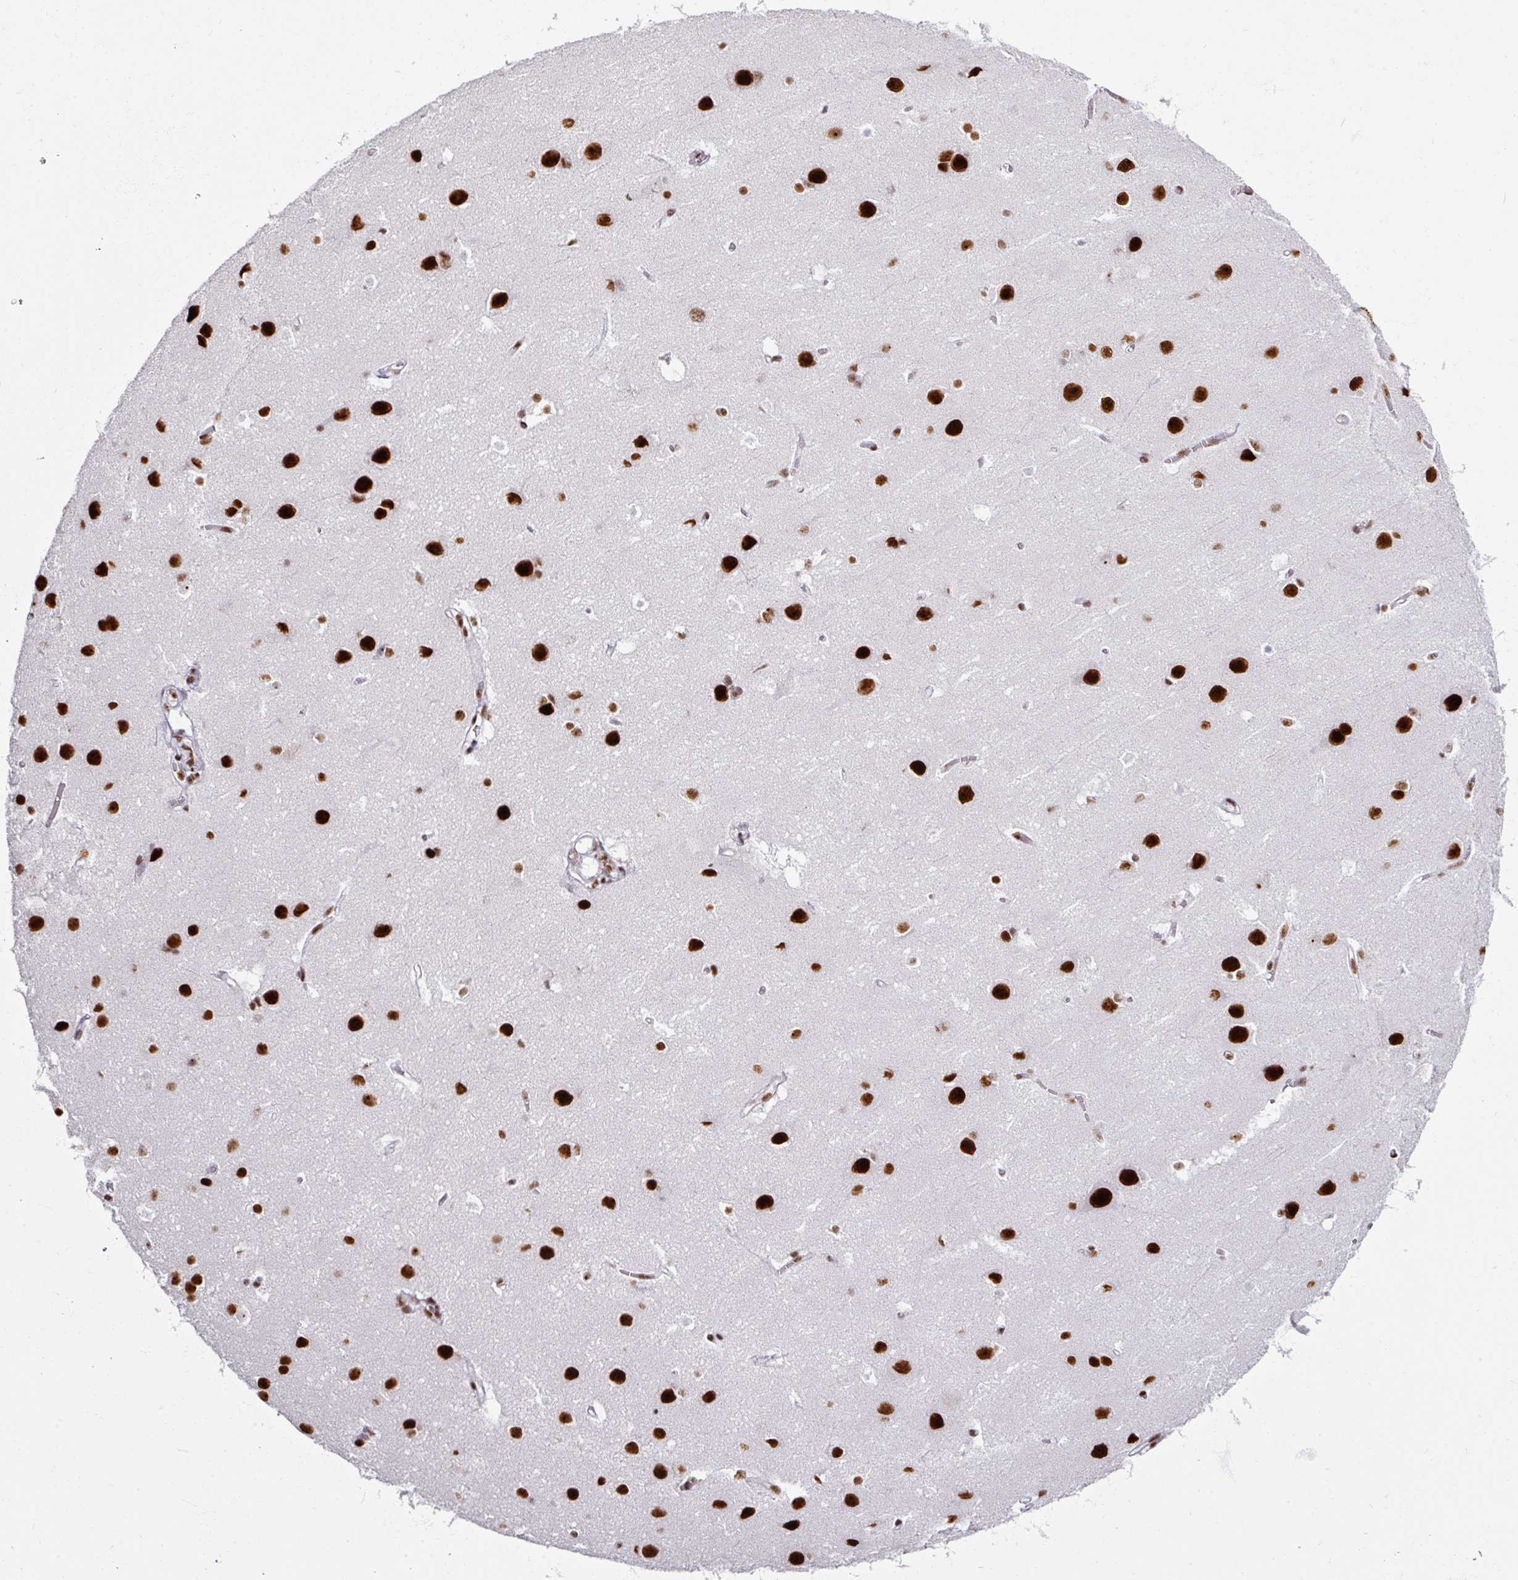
{"staining": {"intensity": "moderate", "quantity": ">75%", "location": "nuclear"}, "tissue": "cerebral cortex", "cell_type": "Endothelial cells", "image_type": "normal", "snomed": [{"axis": "morphology", "description": "Normal tissue, NOS"}, {"axis": "topography", "description": "Cerebral cortex"}], "caption": "DAB immunohistochemical staining of benign cerebral cortex reveals moderate nuclear protein expression in approximately >75% of endothelial cells. Using DAB (3,3'-diaminobenzidine) (brown) and hematoxylin (blue) stains, captured at high magnification using brightfield microscopy.", "gene": "ADAR", "patient": {"sex": "male", "age": 37}}